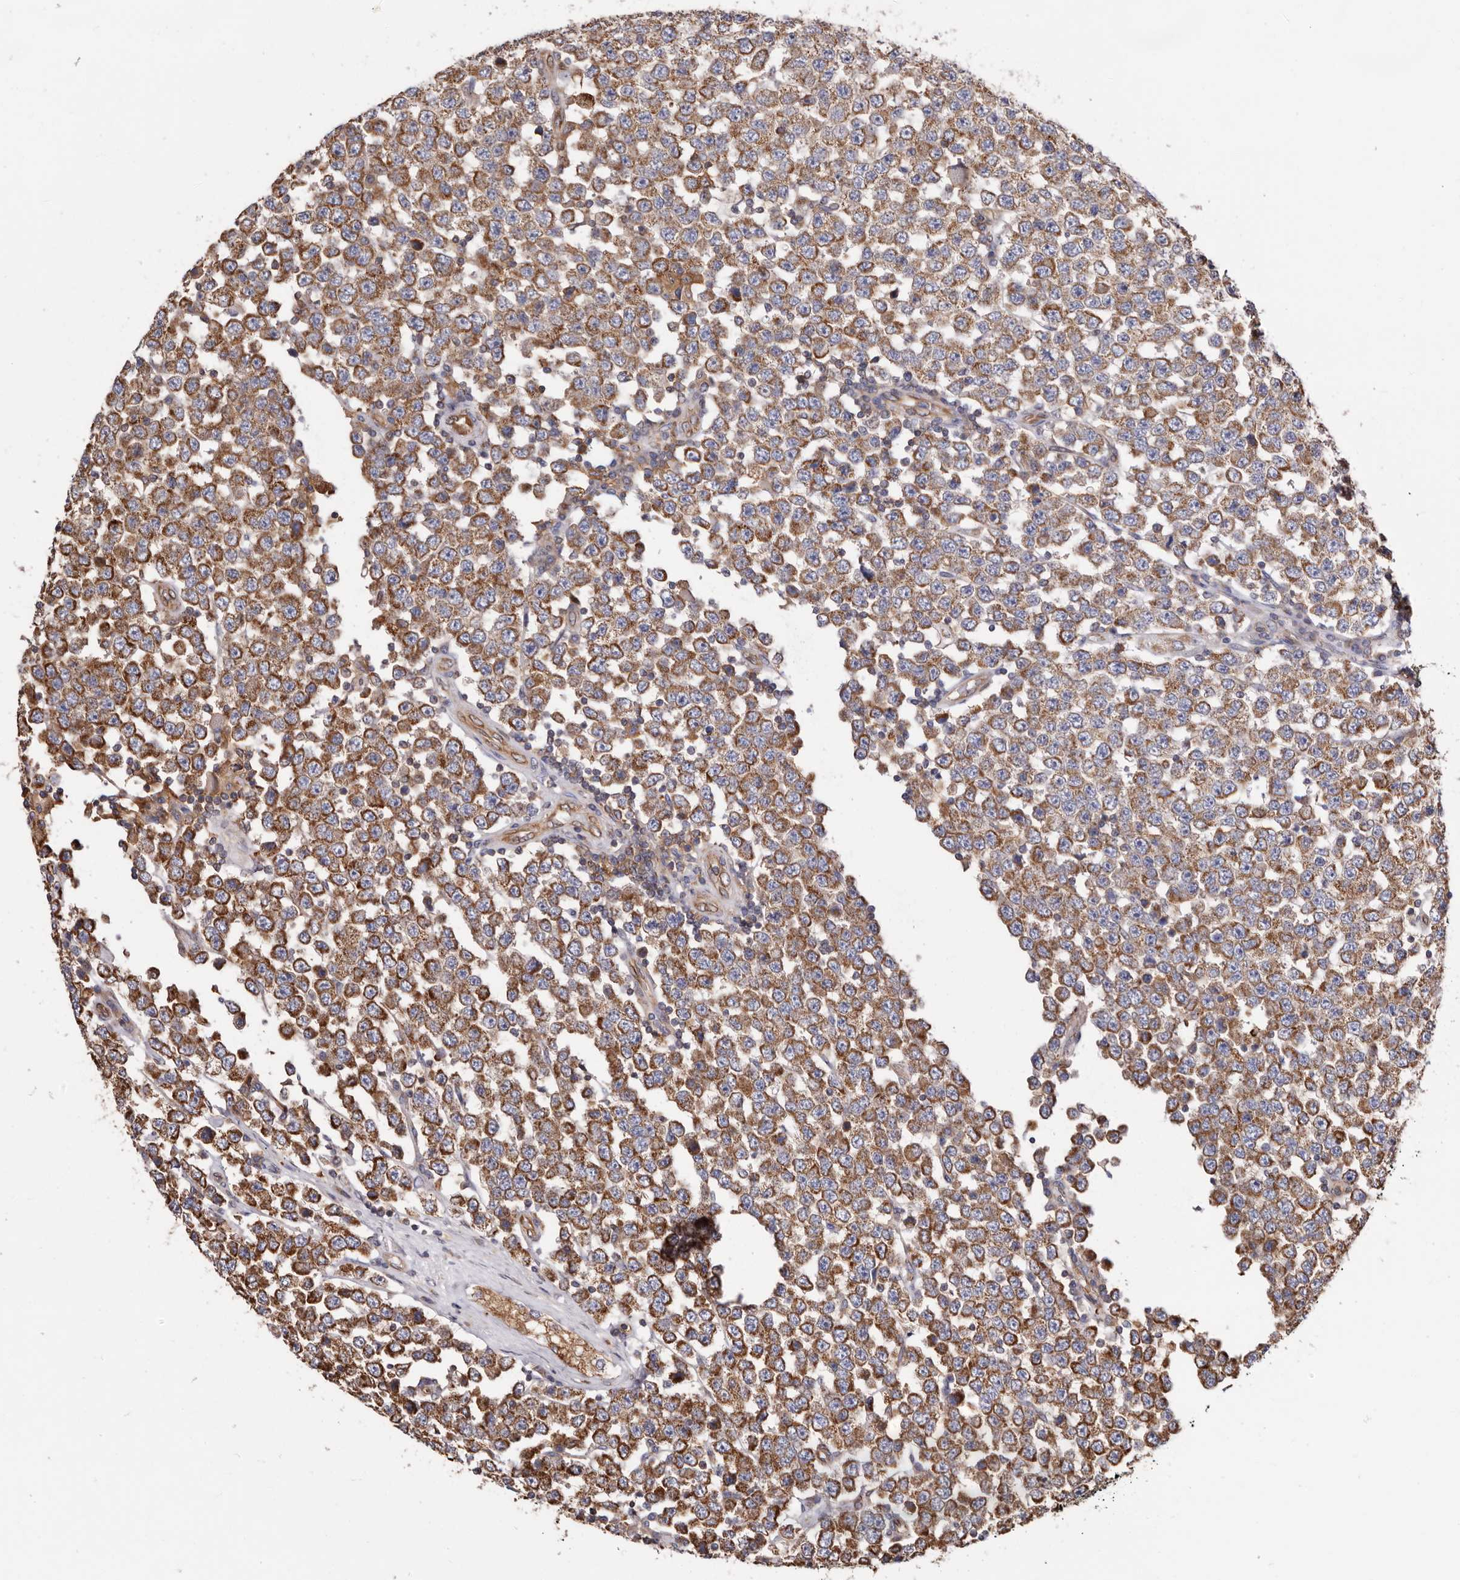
{"staining": {"intensity": "moderate", "quantity": ">75%", "location": "cytoplasmic/membranous"}, "tissue": "testis cancer", "cell_type": "Tumor cells", "image_type": "cancer", "snomed": [{"axis": "morphology", "description": "Seminoma, NOS"}, {"axis": "topography", "description": "Testis"}], "caption": "Immunohistochemistry micrograph of neoplastic tissue: testis cancer stained using immunohistochemistry shows medium levels of moderate protein expression localized specifically in the cytoplasmic/membranous of tumor cells, appearing as a cytoplasmic/membranous brown color.", "gene": "COQ8B", "patient": {"sex": "male", "age": 28}}